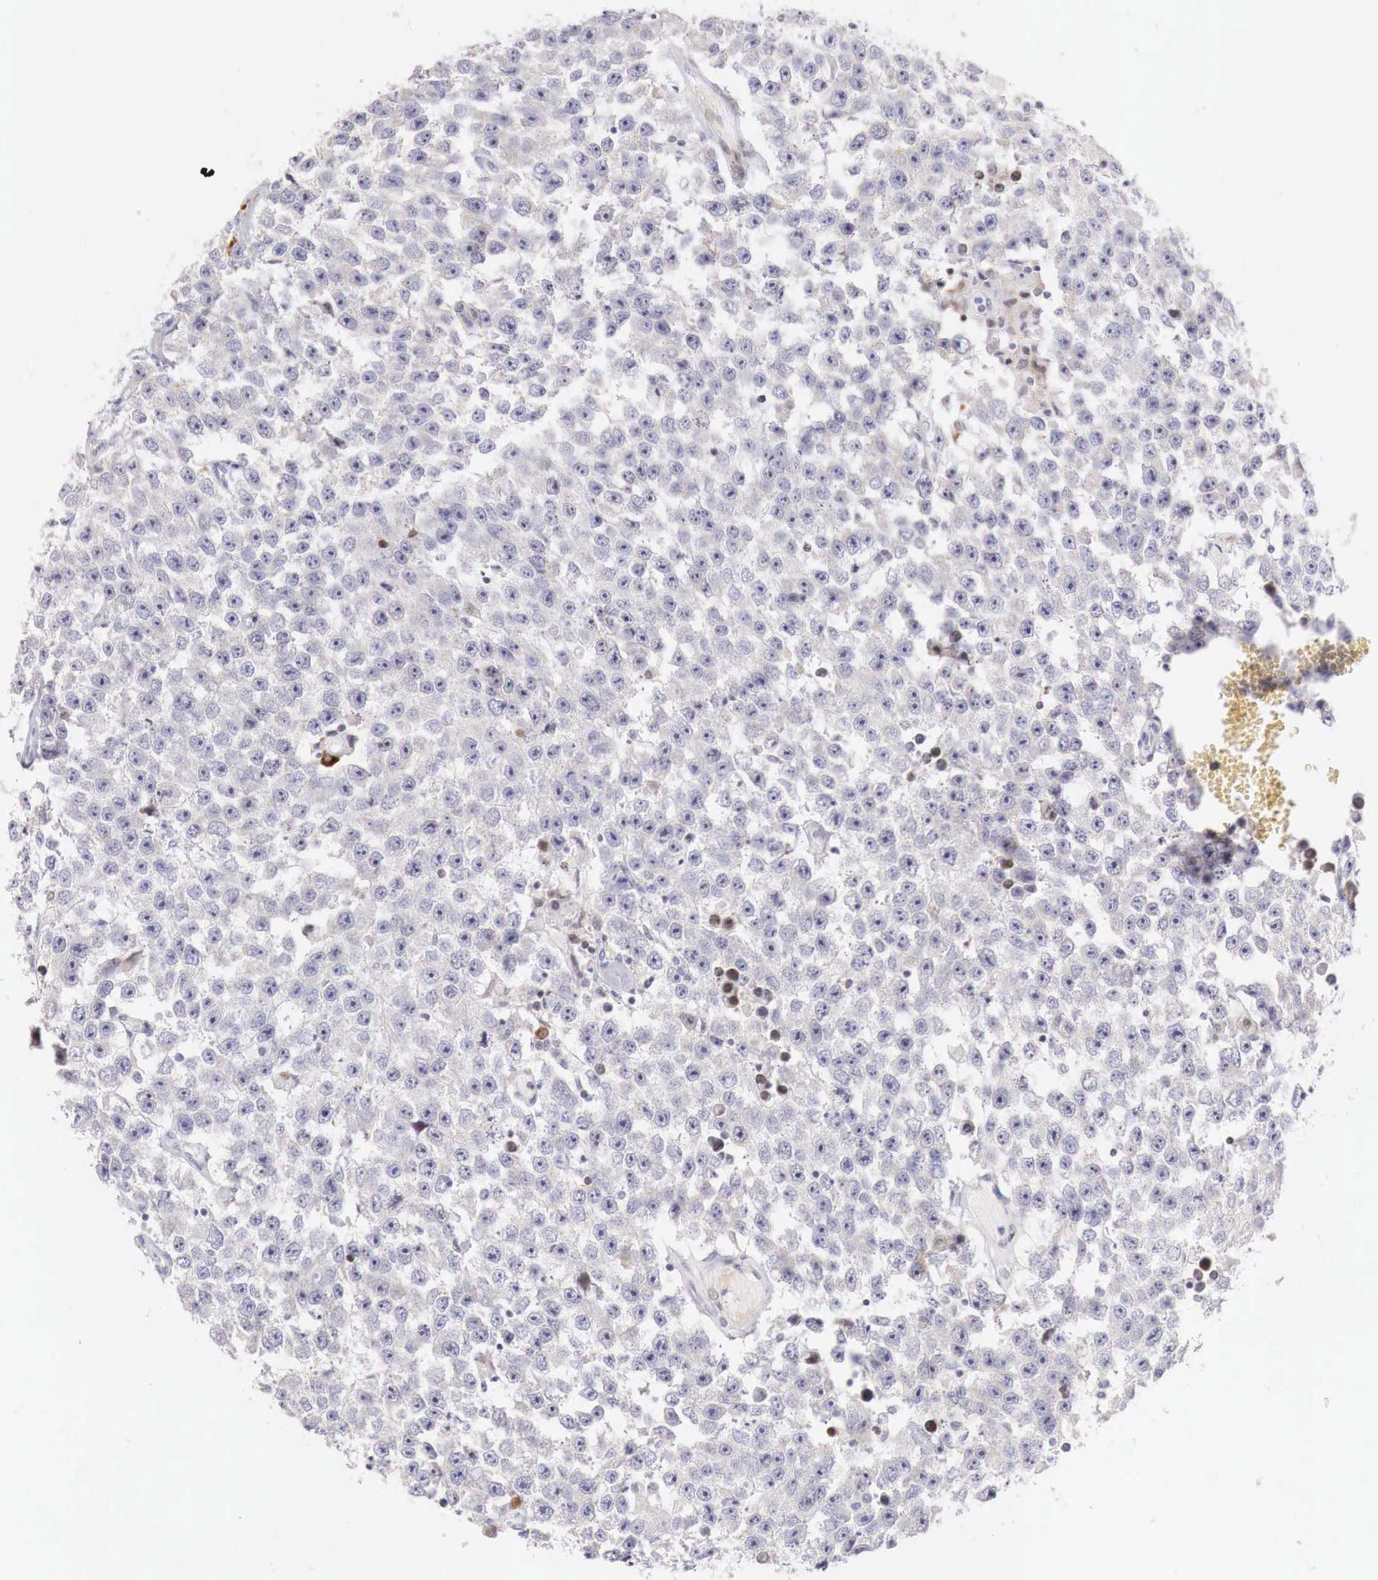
{"staining": {"intensity": "negative", "quantity": "none", "location": "none"}, "tissue": "testis cancer", "cell_type": "Tumor cells", "image_type": "cancer", "snomed": [{"axis": "morphology", "description": "Seminoma, NOS"}, {"axis": "topography", "description": "Testis"}], "caption": "The IHC histopathology image has no significant staining in tumor cells of seminoma (testis) tissue.", "gene": "CLCN5", "patient": {"sex": "male", "age": 52}}